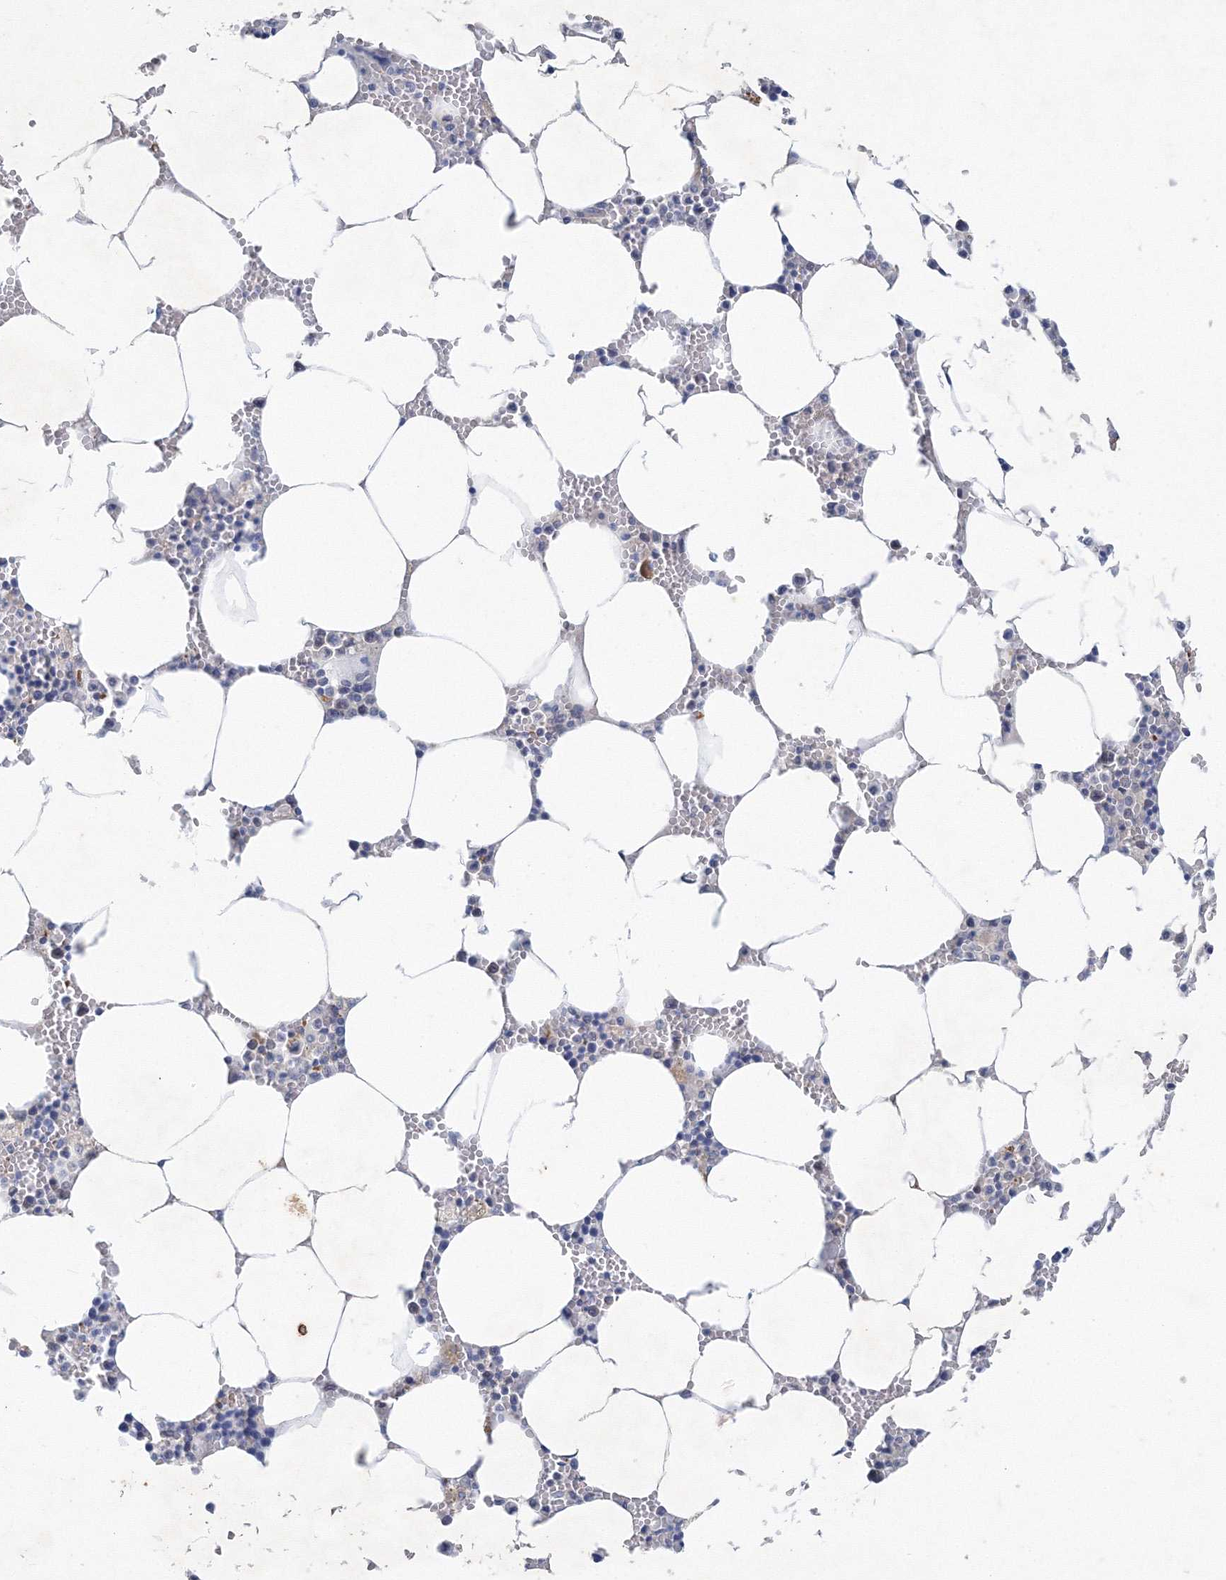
{"staining": {"intensity": "negative", "quantity": "none", "location": "none"}, "tissue": "bone marrow", "cell_type": "Hematopoietic cells", "image_type": "normal", "snomed": [{"axis": "morphology", "description": "Normal tissue, NOS"}, {"axis": "topography", "description": "Bone marrow"}], "caption": "The histopathology image displays no significant positivity in hematopoietic cells of bone marrow.", "gene": "TANC1", "patient": {"sex": "male", "age": 70}}